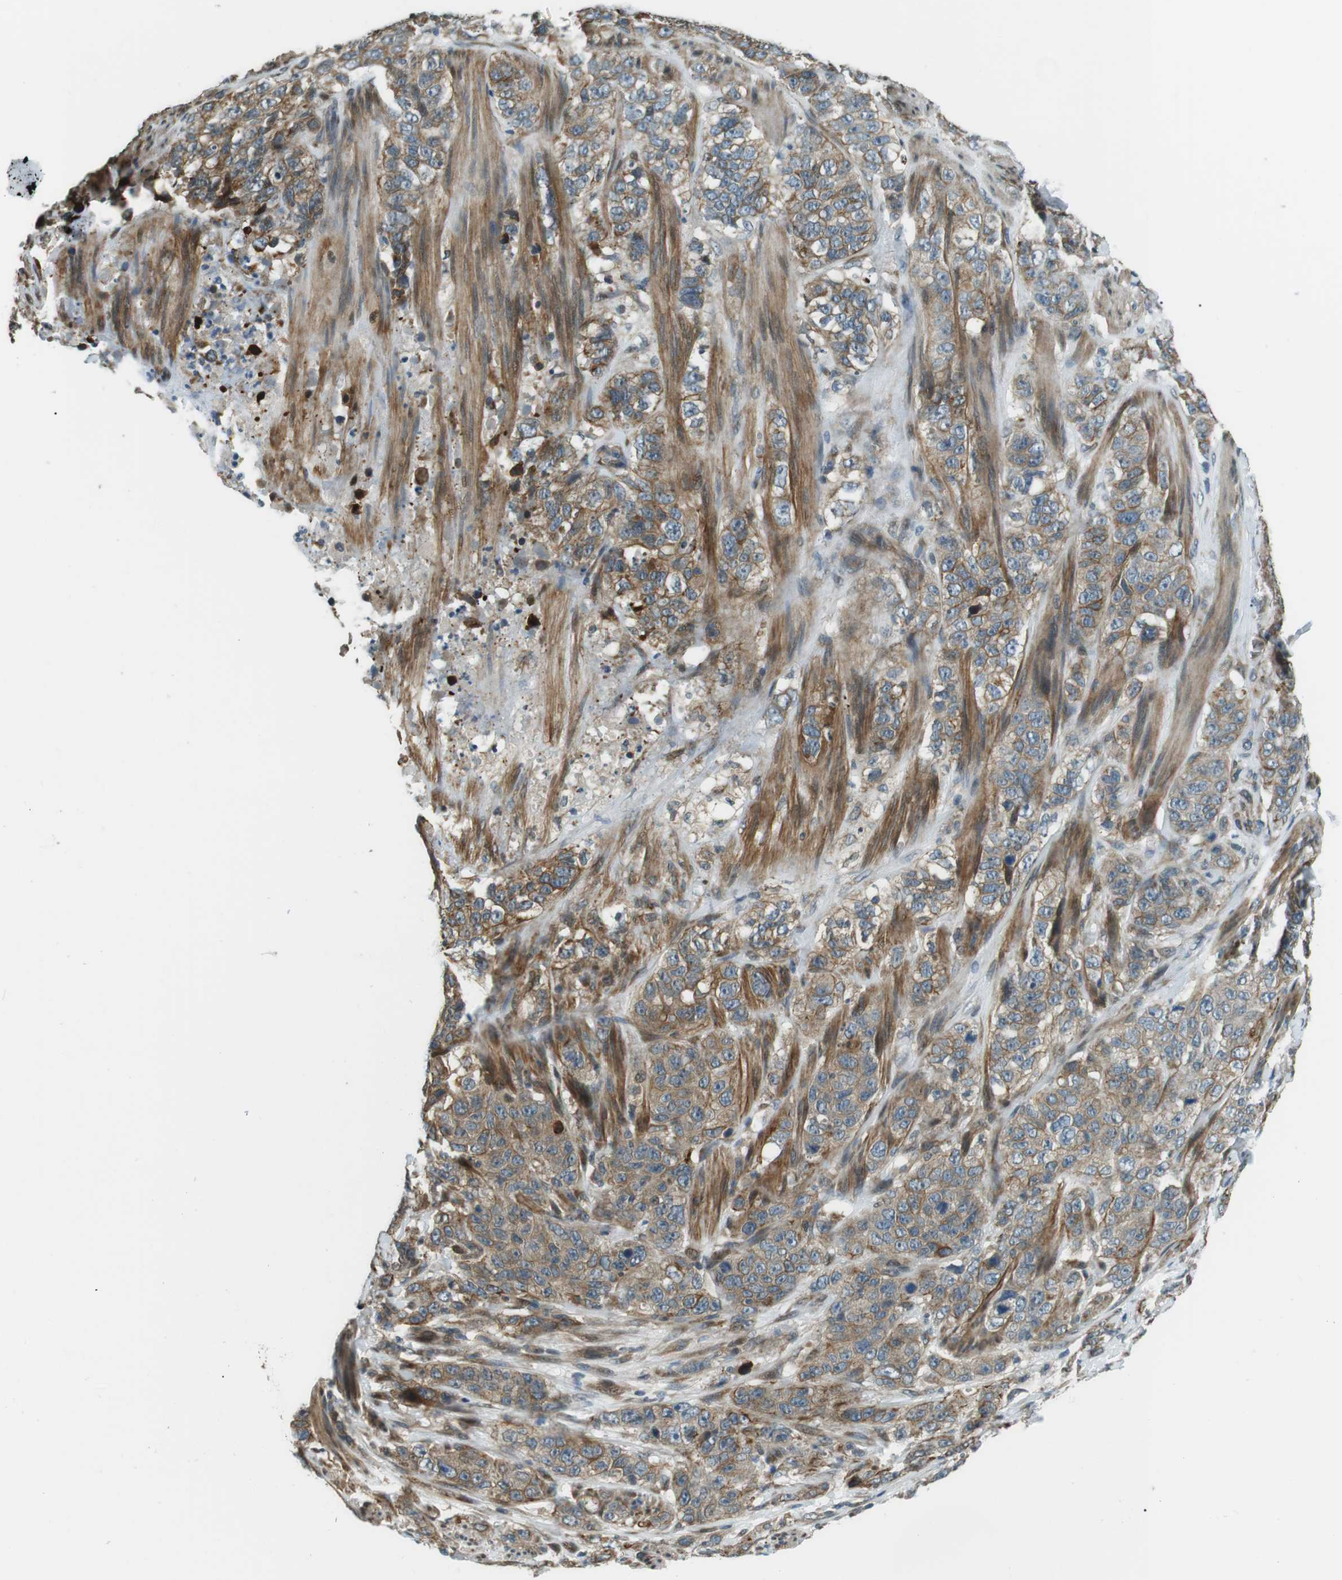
{"staining": {"intensity": "moderate", "quantity": ">75%", "location": "cytoplasmic/membranous"}, "tissue": "stomach cancer", "cell_type": "Tumor cells", "image_type": "cancer", "snomed": [{"axis": "morphology", "description": "Adenocarcinoma, NOS"}, {"axis": "topography", "description": "Stomach"}], "caption": "A brown stain shows moderate cytoplasmic/membranous staining of a protein in stomach cancer (adenocarcinoma) tumor cells.", "gene": "TMEM74", "patient": {"sex": "male", "age": 48}}